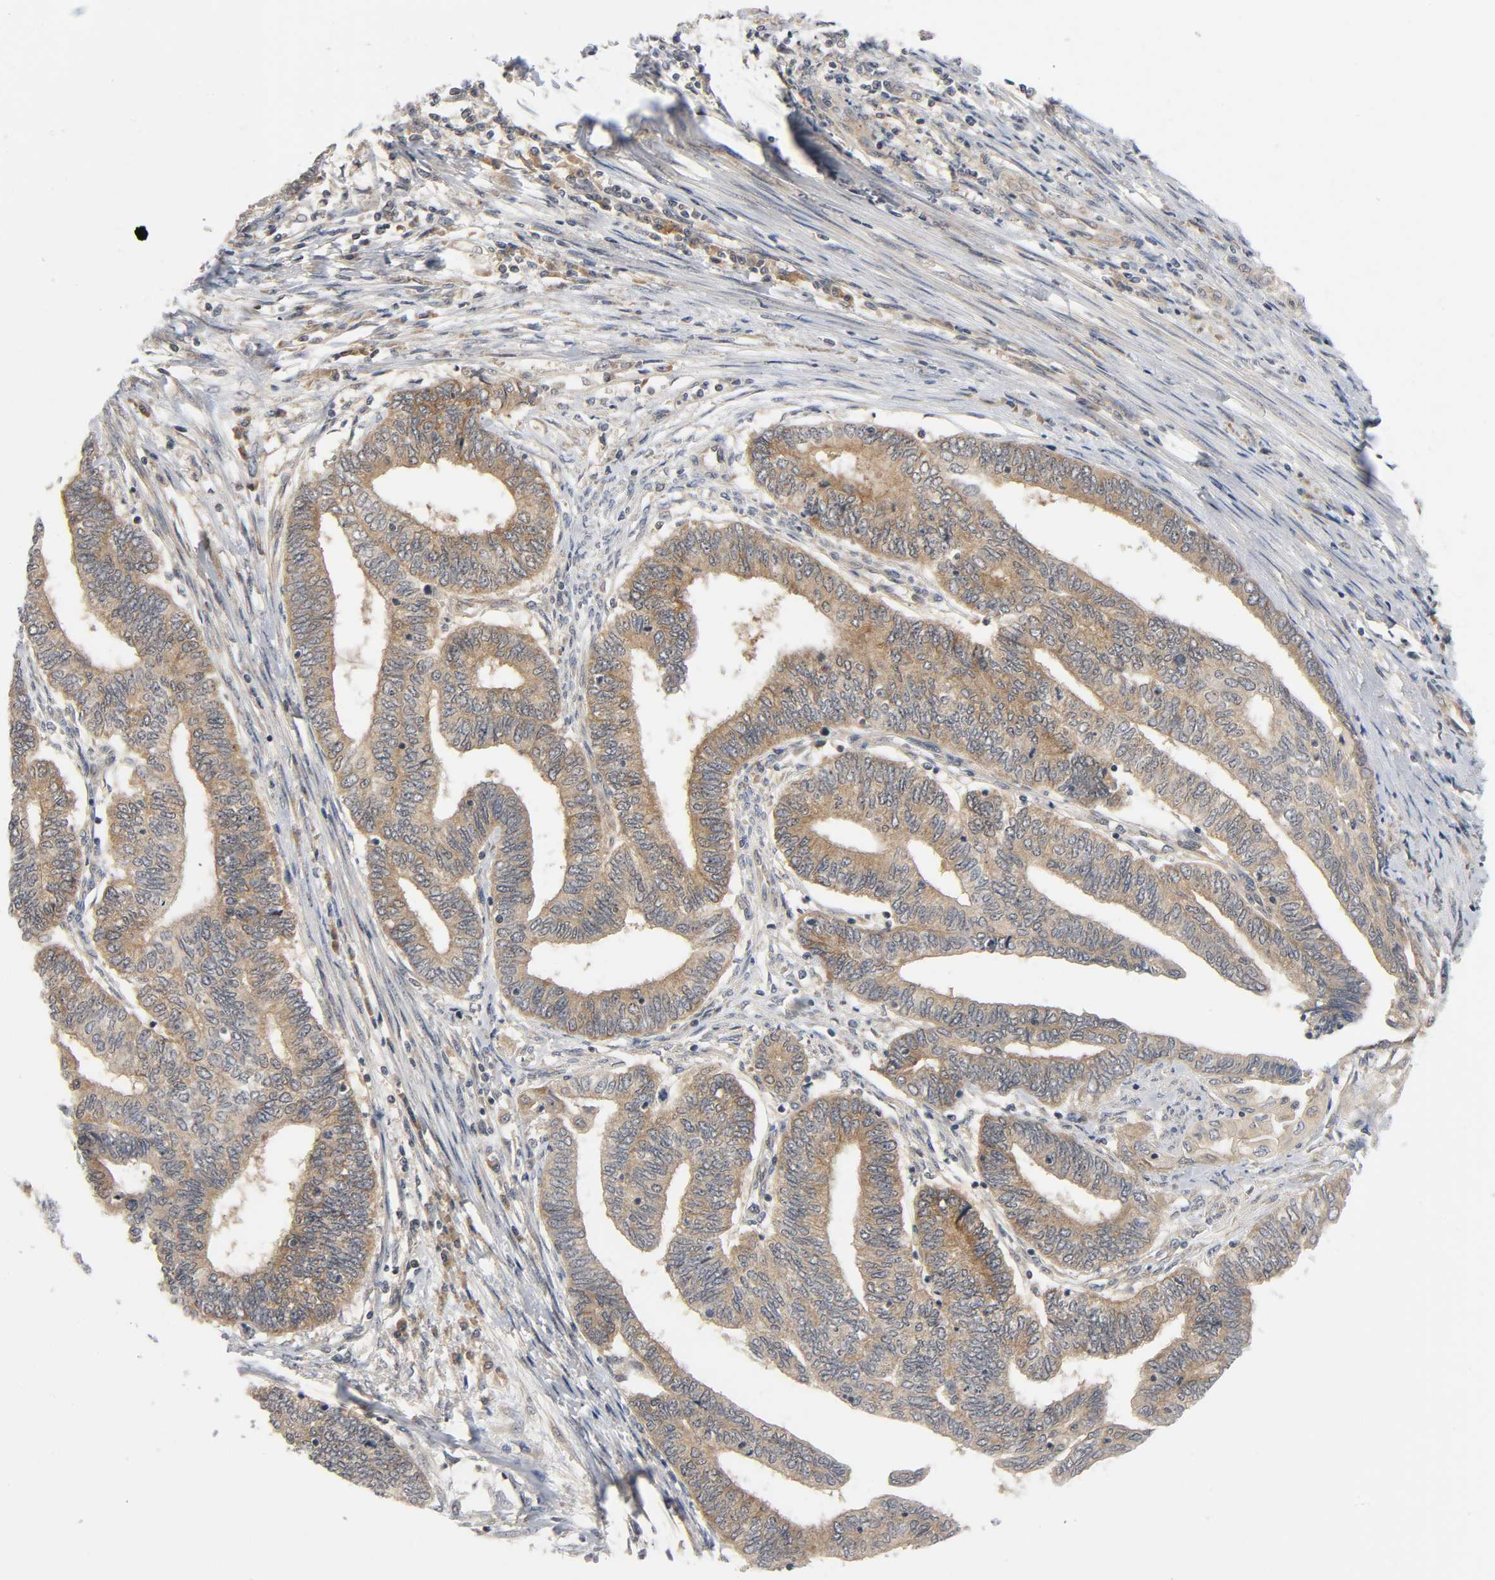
{"staining": {"intensity": "moderate", "quantity": ">75%", "location": "cytoplasmic/membranous"}, "tissue": "endometrial cancer", "cell_type": "Tumor cells", "image_type": "cancer", "snomed": [{"axis": "morphology", "description": "Adenocarcinoma, NOS"}, {"axis": "topography", "description": "Uterus"}, {"axis": "topography", "description": "Endometrium"}], "caption": "Endometrial cancer stained for a protein demonstrates moderate cytoplasmic/membranous positivity in tumor cells. (Stains: DAB (3,3'-diaminobenzidine) in brown, nuclei in blue, Microscopy: brightfield microscopy at high magnification).", "gene": "MAPK8", "patient": {"sex": "female", "age": 70}}